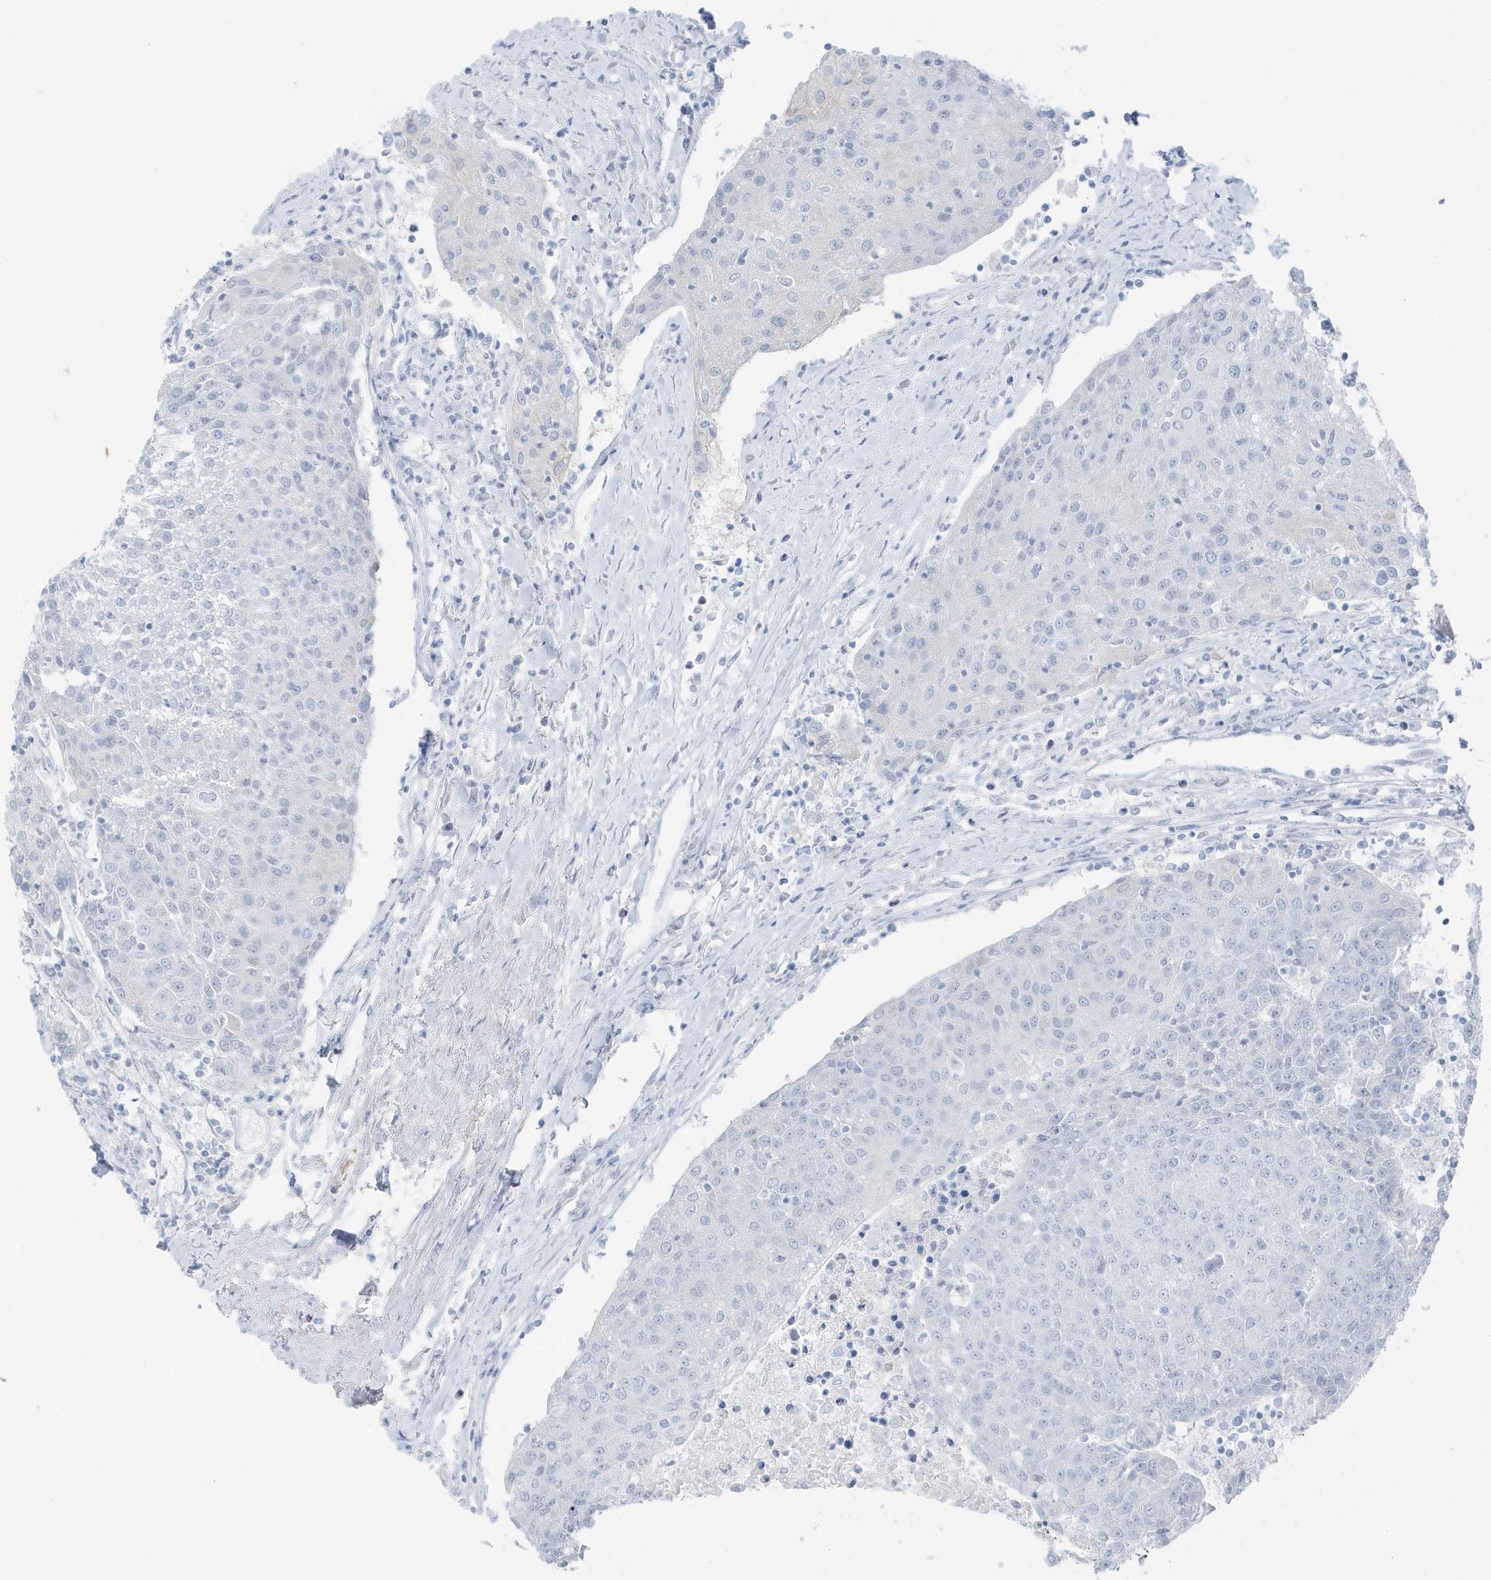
{"staining": {"intensity": "negative", "quantity": "none", "location": "none"}, "tissue": "urothelial cancer", "cell_type": "Tumor cells", "image_type": "cancer", "snomed": [{"axis": "morphology", "description": "Urothelial carcinoma, High grade"}, {"axis": "topography", "description": "Urinary bladder"}], "caption": "Tumor cells are negative for protein expression in human urothelial cancer.", "gene": "ZFP64", "patient": {"sex": "female", "age": 85}}